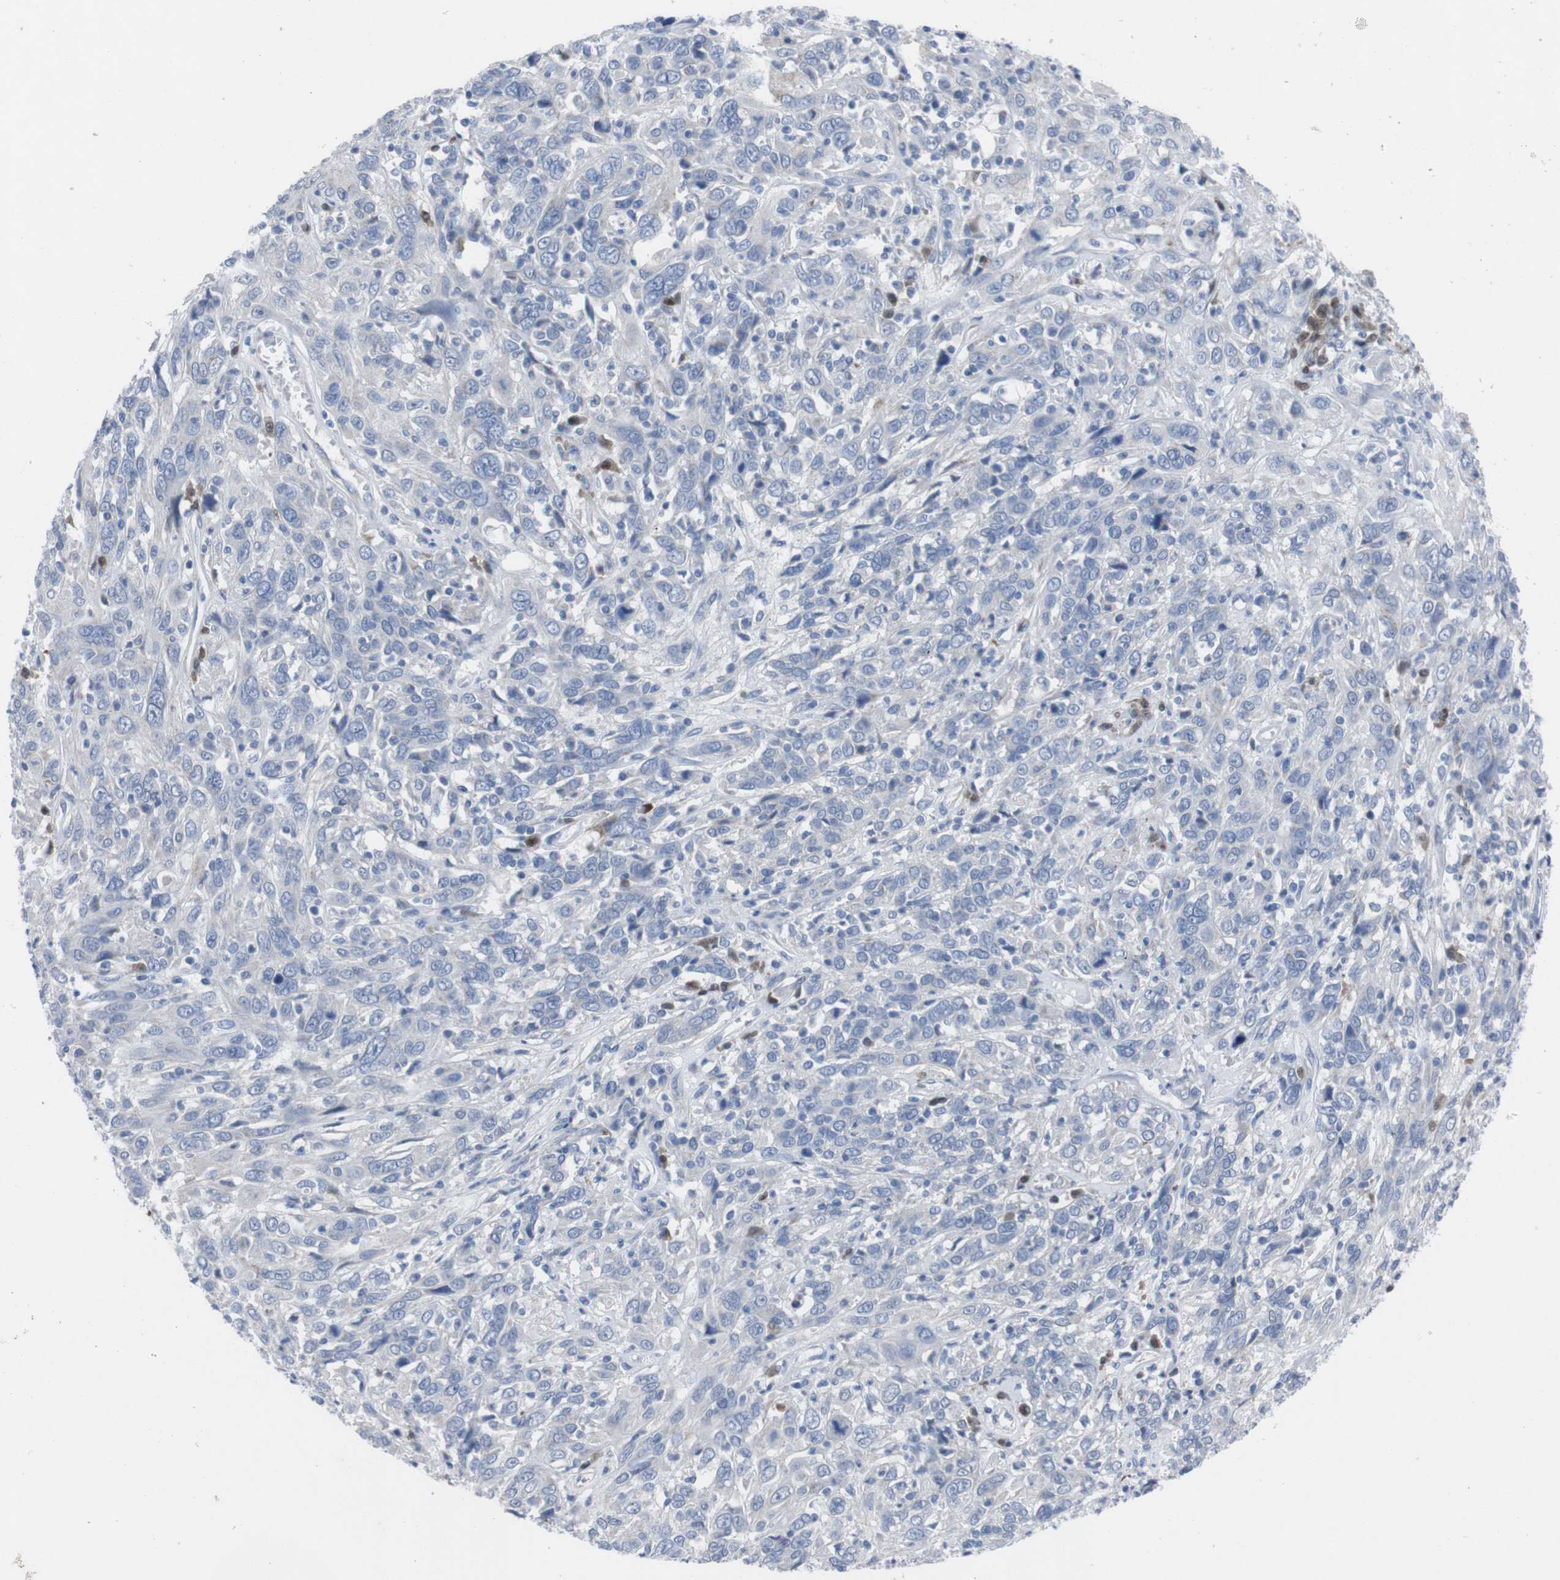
{"staining": {"intensity": "negative", "quantity": "none", "location": "none"}, "tissue": "cervical cancer", "cell_type": "Tumor cells", "image_type": "cancer", "snomed": [{"axis": "morphology", "description": "Squamous cell carcinoma, NOS"}, {"axis": "topography", "description": "Cervix"}], "caption": "Histopathology image shows no protein positivity in tumor cells of squamous cell carcinoma (cervical) tissue.", "gene": "IRF4", "patient": {"sex": "female", "age": 46}}